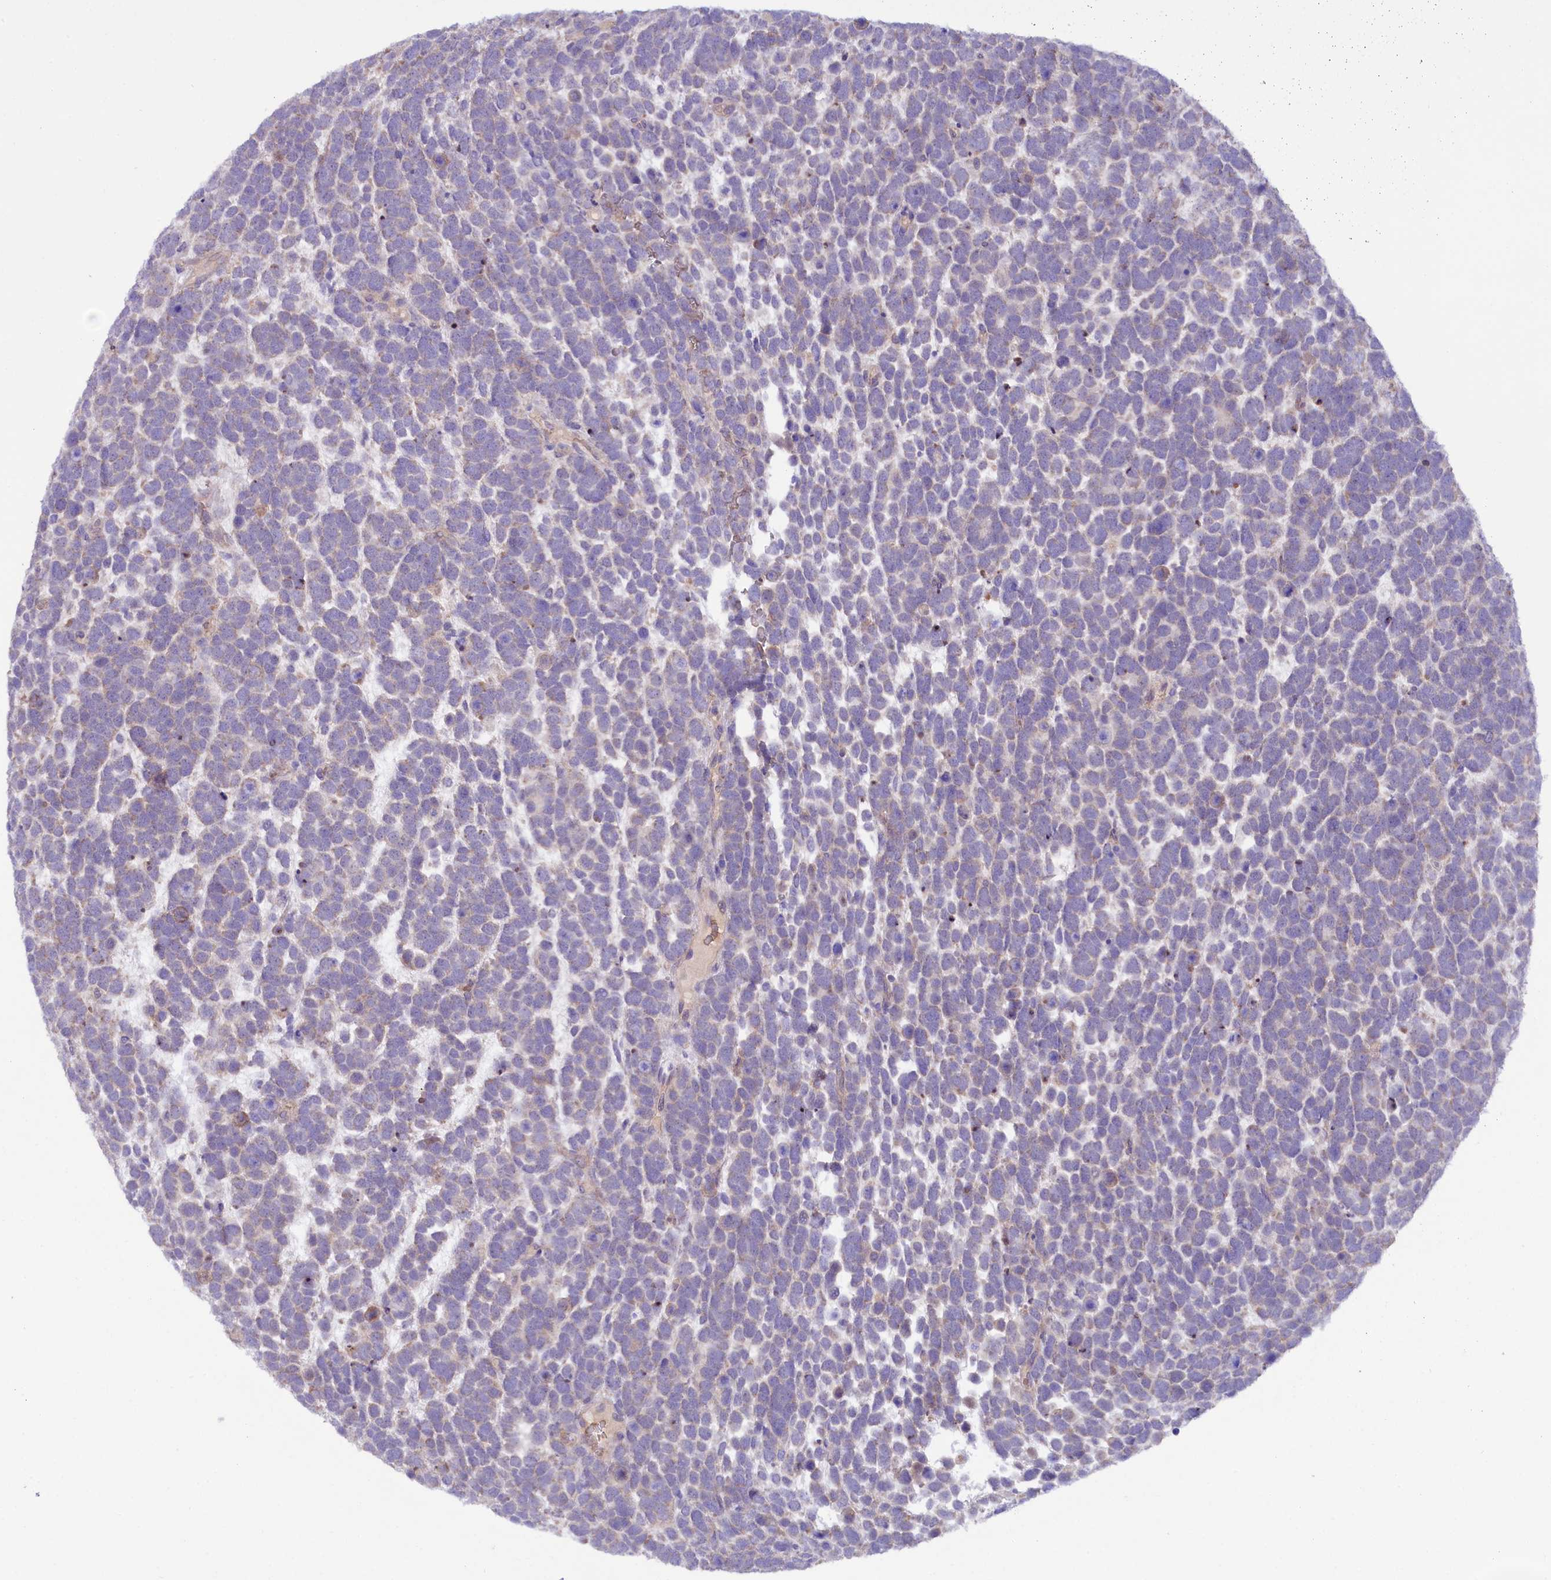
{"staining": {"intensity": "negative", "quantity": "none", "location": "none"}, "tissue": "urothelial cancer", "cell_type": "Tumor cells", "image_type": "cancer", "snomed": [{"axis": "morphology", "description": "Urothelial carcinoma, High grade"}, {"axis": "topography", "description": "Urinary bladder"}], "caption": "This is a photomicrograph of immunohistochemistry (IHC) staining of urothelial cancer, which shows no positivity in tumor cells.", "gene": "ZNF45", "patient": {"sex": "female", "age": 82}}